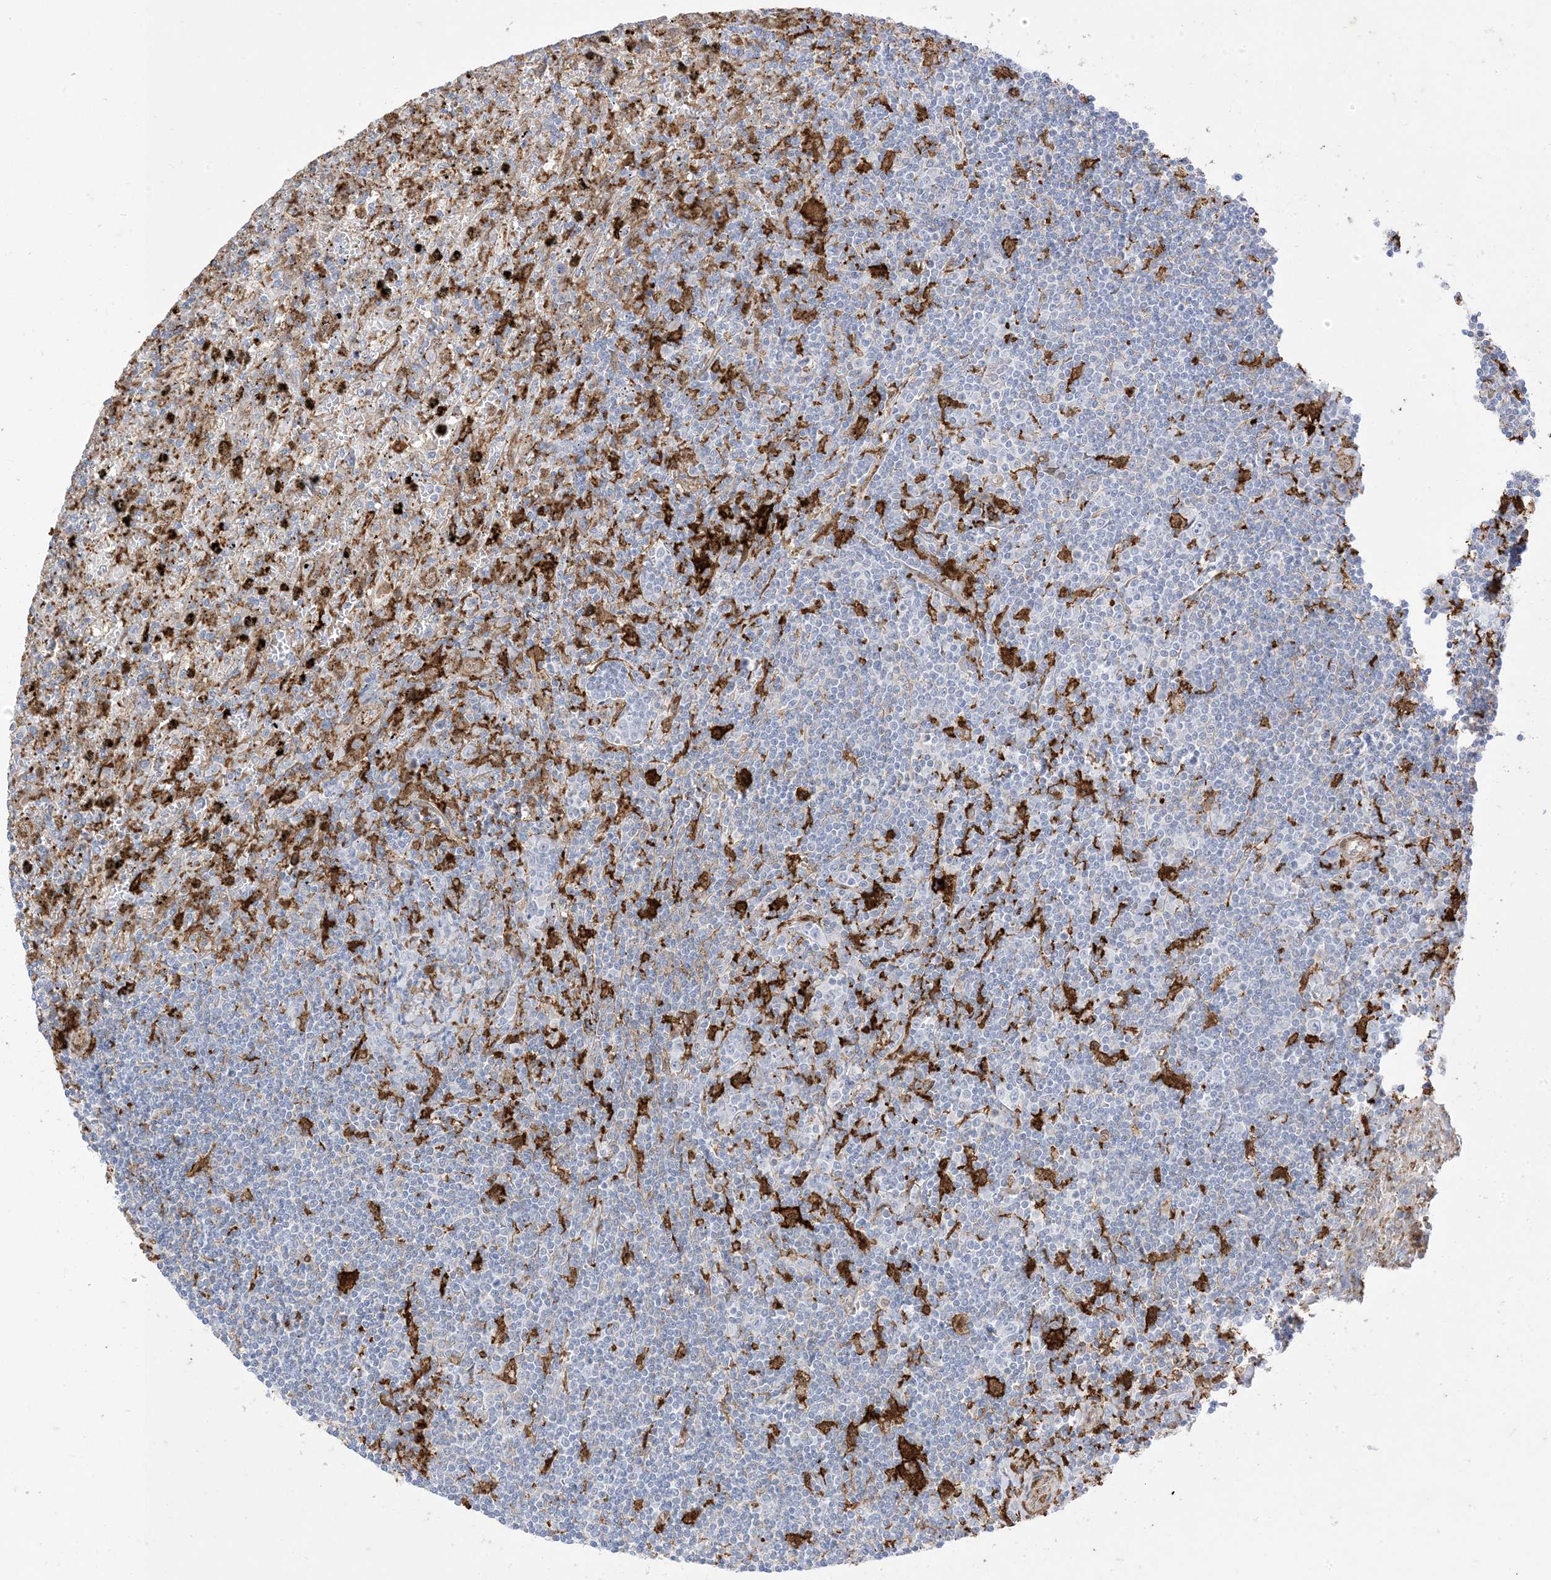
{"staining": {"intensity": "negative", "quantity": "none", "location": "none"}, "tissue": "lymphoma", "cell_type": "Tumor cells", "image_type": "cancer", "snomed": [{"axis": "morphology", "description": "Malignant lymphoma, non-Hodgkin's type, Low grade"}, {"axis": "topography", "description": "Spleen"}], "caption": "The micrograph reveals no significant expression in tumor cells of low-grade malignant lymphoma, non-Hodgkin's type.", "gene": "GSN", "patient": {"sex": "male", "age": 76}}